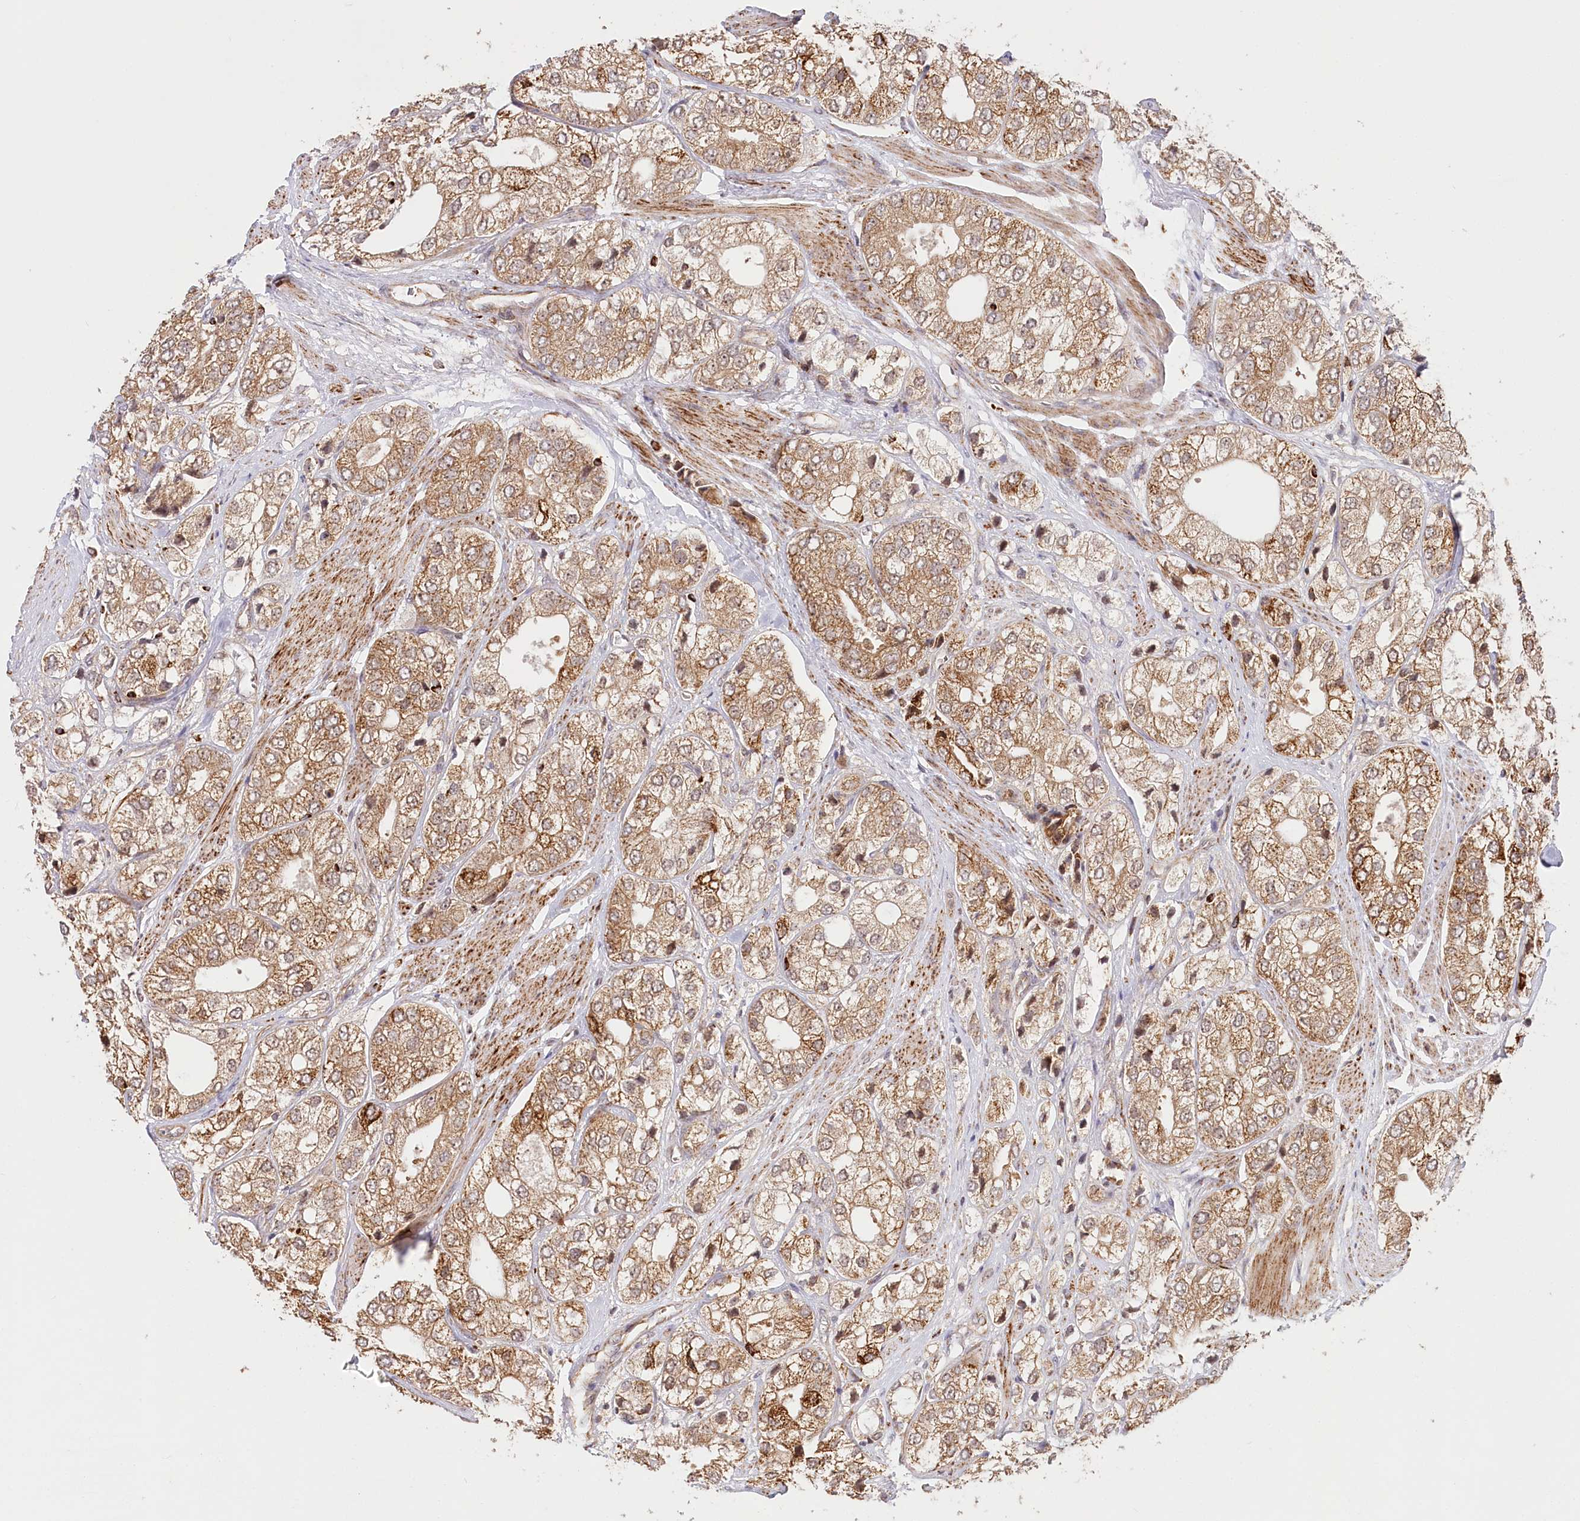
{"staining": {"intensity": "moderate", "quantity": ">75%", "location": "cytoplasmic/membranous"}, "tissue": "prostate cancer", "cell_type": "Tumor cells", "image_type": "cancer", "snomed": [{"axis": "morphology", "description": "Adenocarcinoma, High grade"}, {"axis": "topography", "description": "Prostate"}], "caption": "Prostate cancer (adenocarcinoma (high-grade)) stained with a brown dye displays moderate cytoplasmic/membranous positive expression in about >75% of tumor cells.", "gene": "RTN4IP1", "patient": {"sex": "male", "age": 50}}